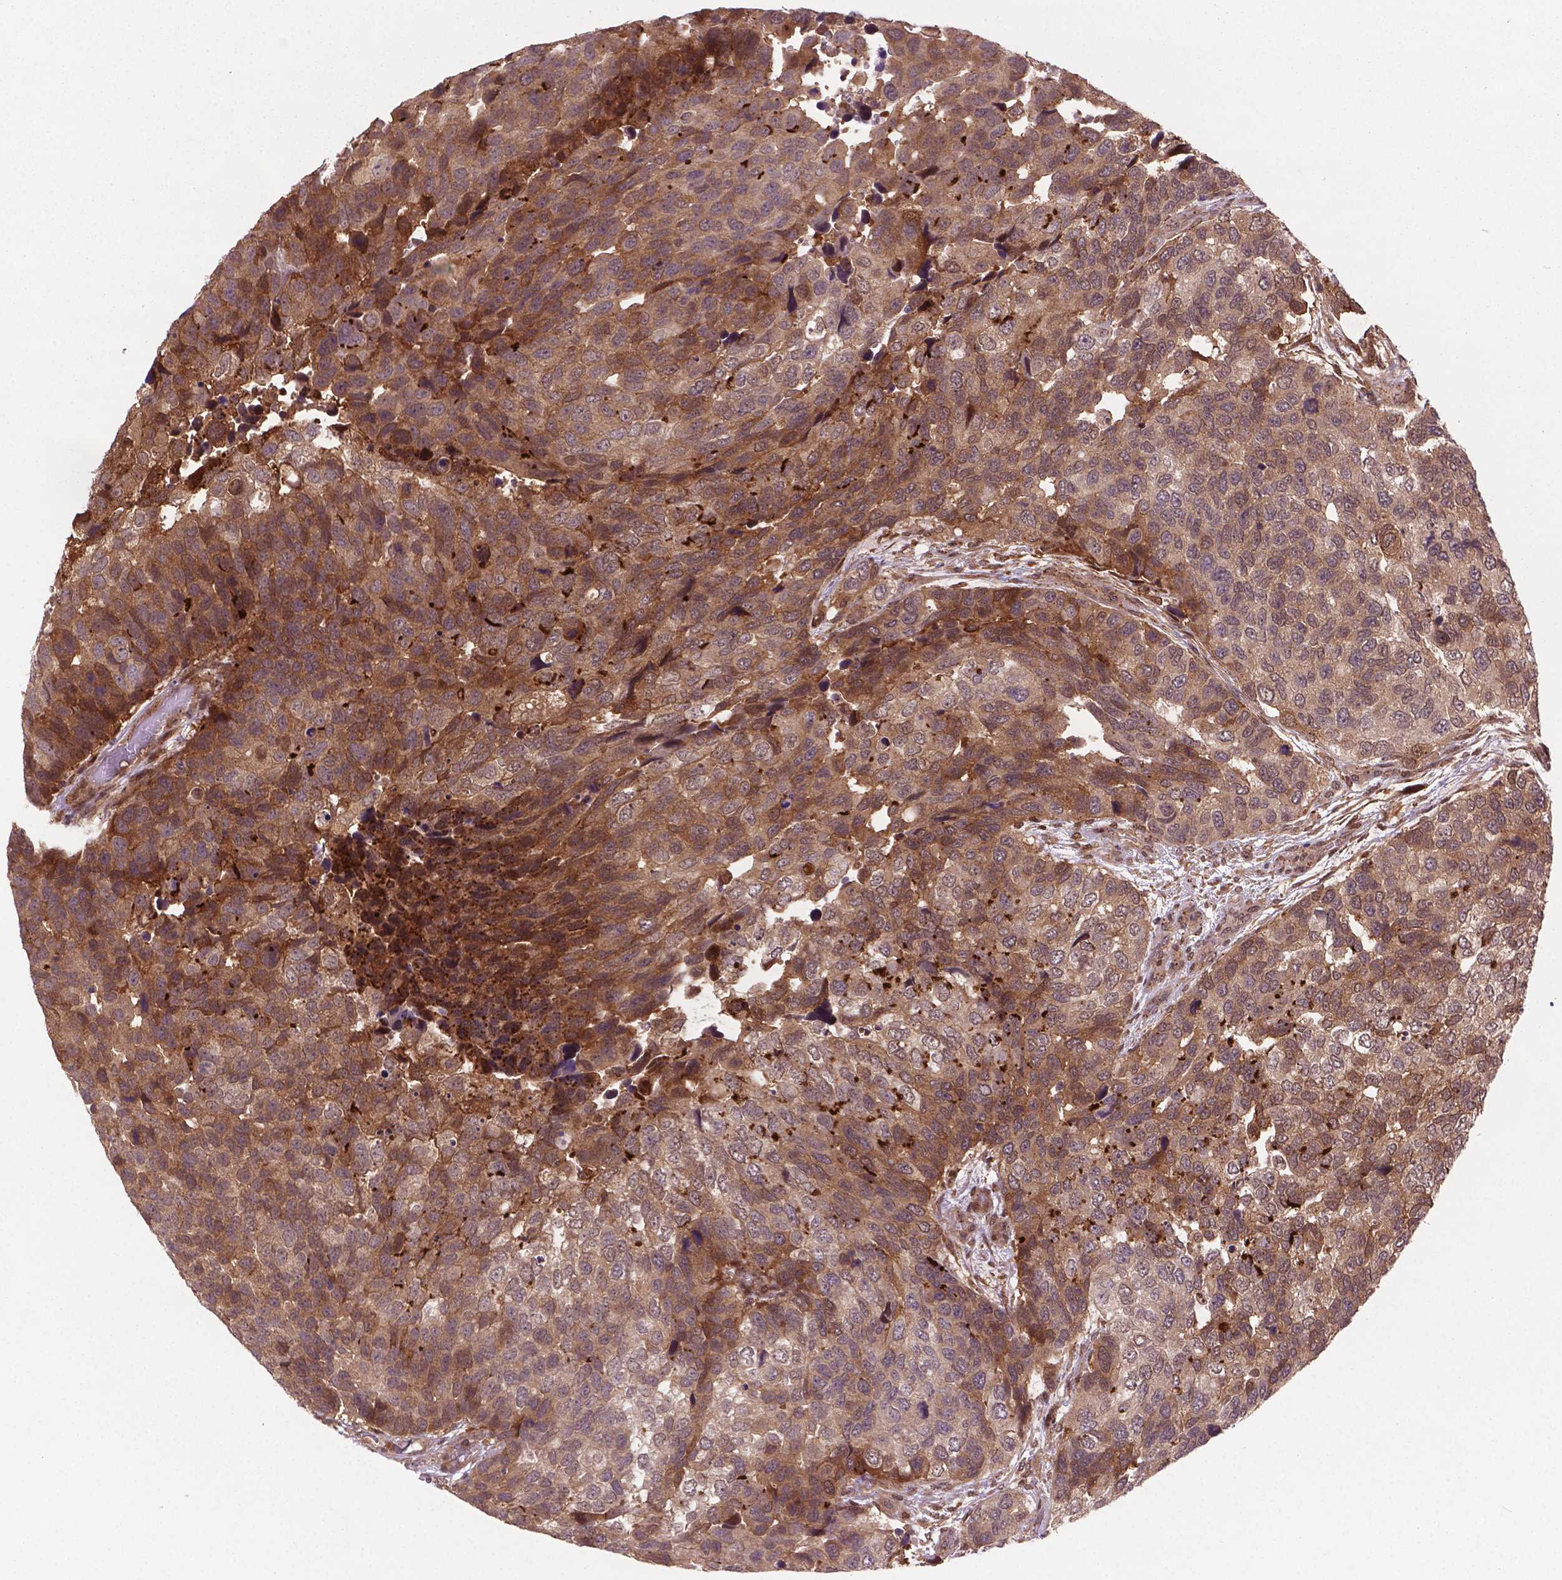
{"staining": {"intensity": "moderate", "quantity": ">75%", "location": "cytoplasmic/membranous,nuclear"}, "tissue": "urothelial cancer", "cell_type": "Tumor cells", "image_type": "cancer", "snomed": [{"axis": "morphology", "description": "Urothelial carcinoma, High grade"}, {"axis": "topography", "description": "Urinary bladder"}], "caption": "A medium amount of moderate cytoplasmic/membranous and nuclear positivity is present in about >75% of tumor cells in urothelial carcinoma (high-grade) tissue. Using DAB (3,3'-diaminobenzidine) (brown) and hematoxylin (blue) stains, captured at high magnification using brightfield microscopy.", "gene": "PLIN3", "patient": {"sex": "male", "age": 60}}